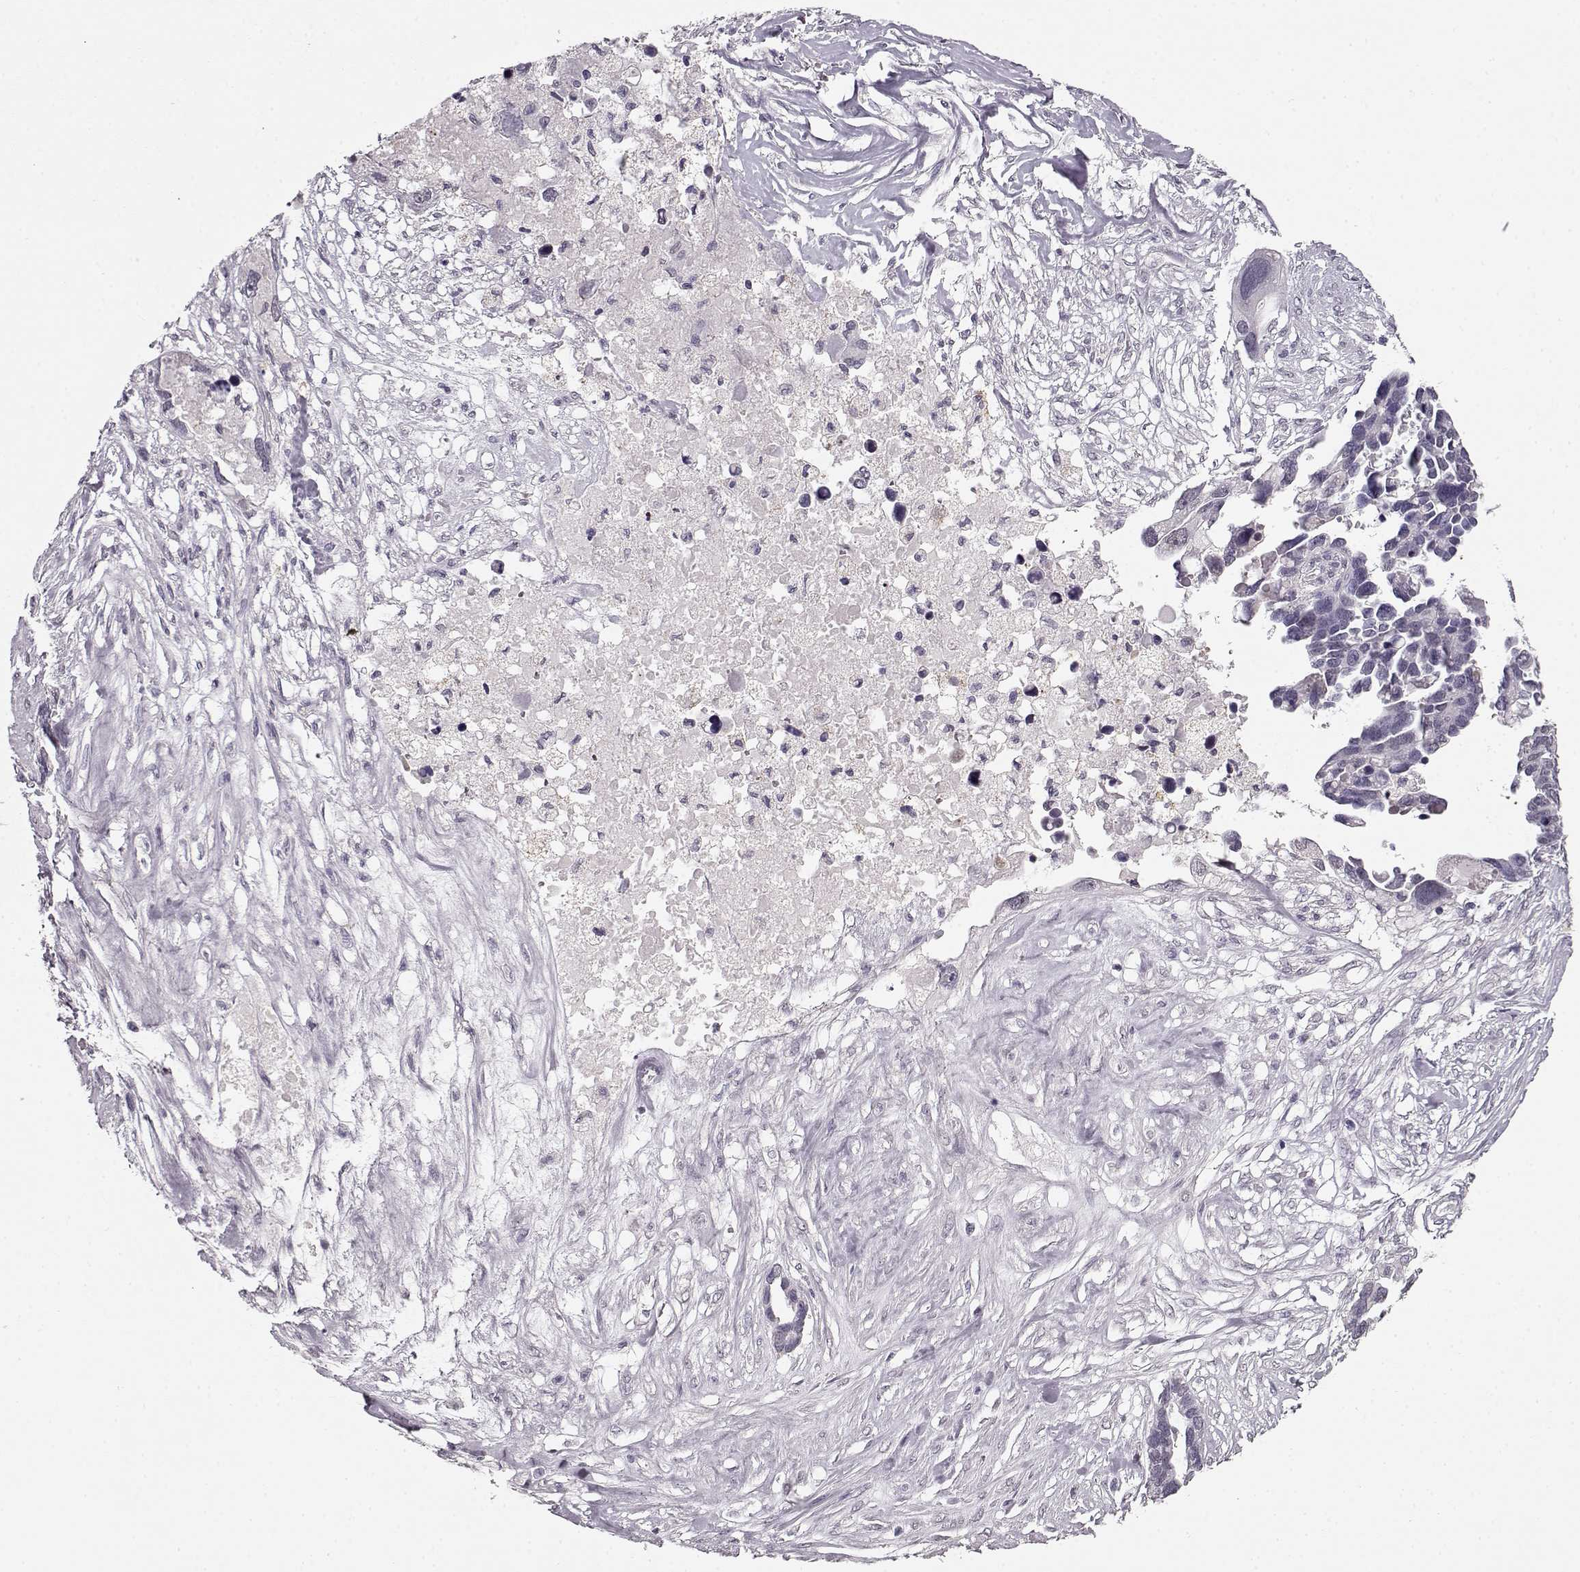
{"staining": {"intensity": "negative", "quantity": "none", "location": "none"}, "tissue": "ovarian cancer", "cell_type": "Tumor cells", "image_type": "cancer", "snomed": [{"axis": "morphology", "description": "Cystadenocarcinoma, serous, NOS"}, {"axis": "topography", "description": "Ovary"}], "caption": "This is a histopathology image of immunohistochemistry (IHC) staining of serous cystadenocarcinoma (ovarian), which shows no positivity in tumor cells. (Brightfield microscopy of DAB immunohistochemistry at high magnification).", "gene": "RP1L1", "patient": {"sex": "female", "age": 54}}